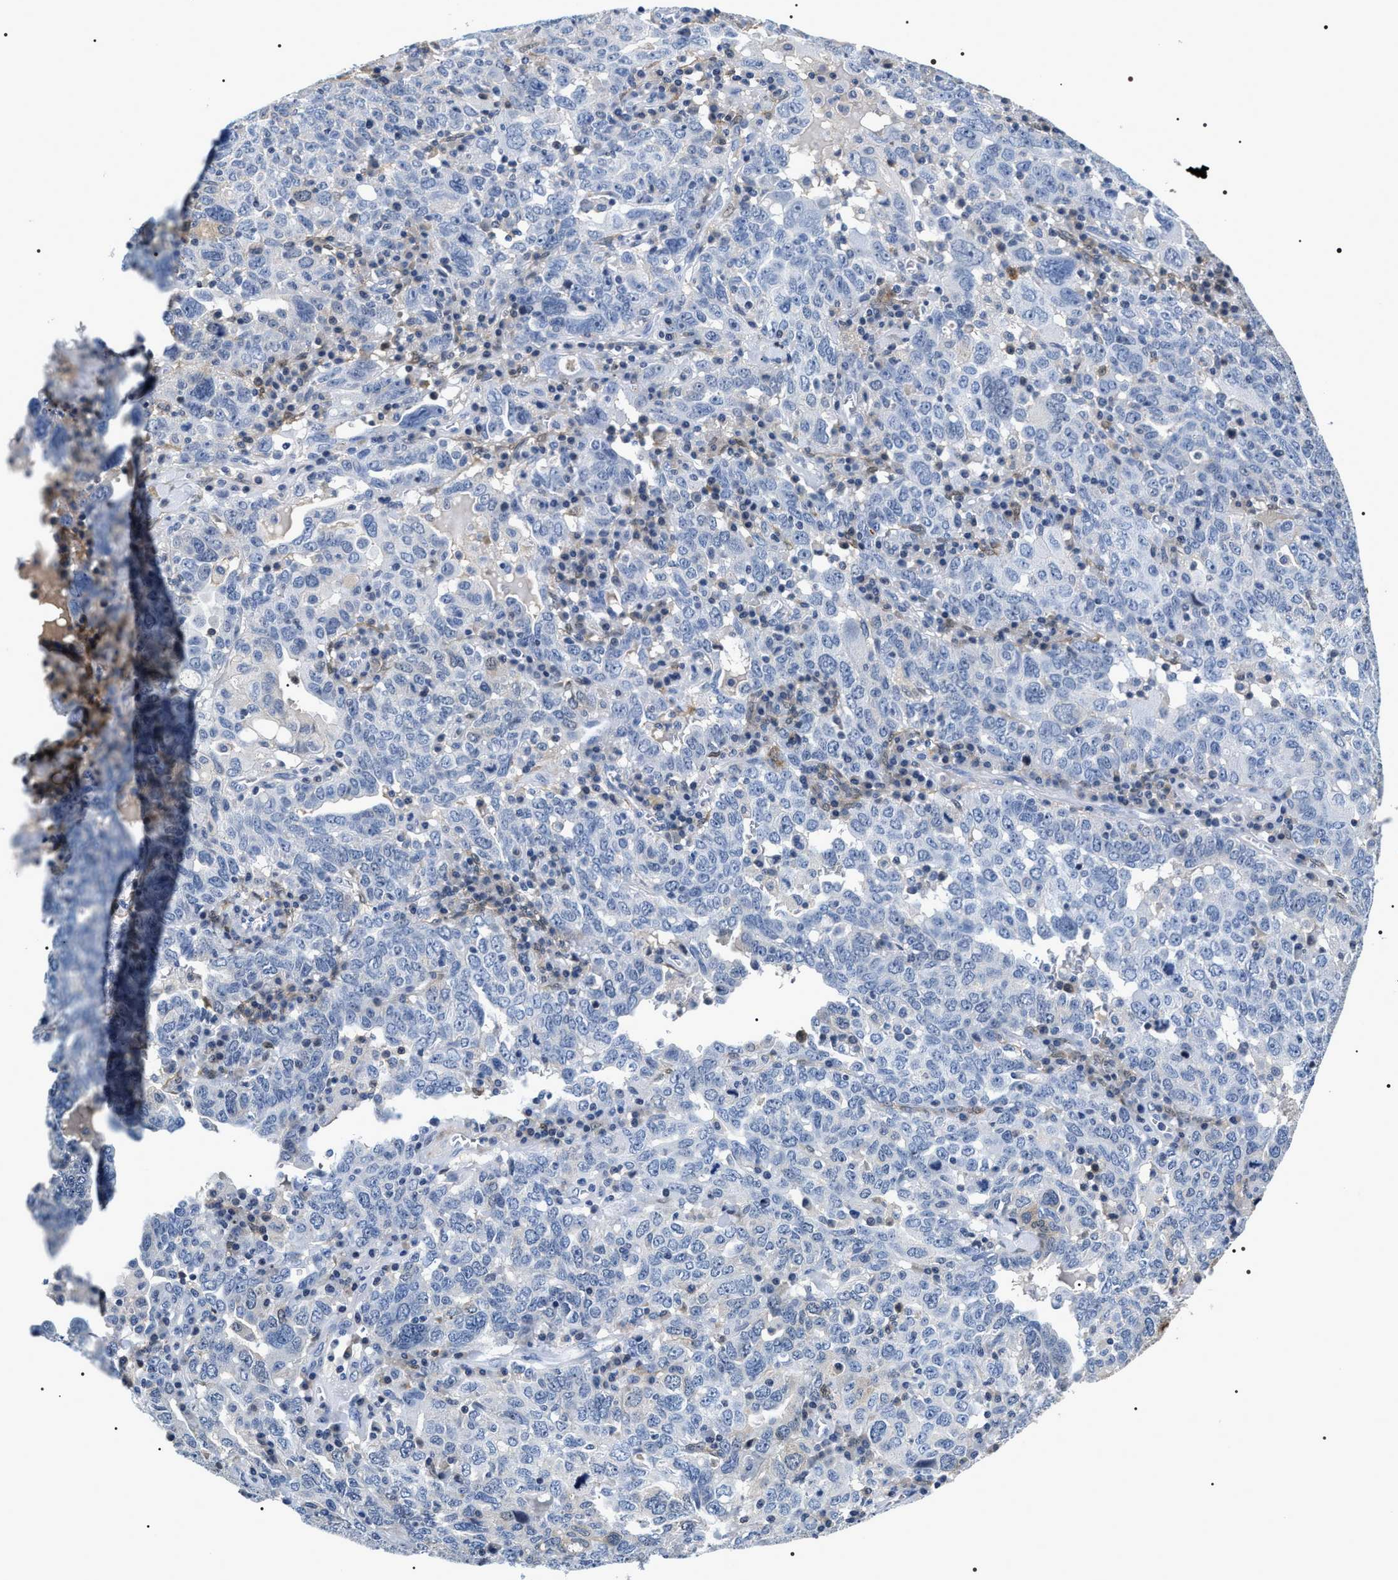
{"staining": {"intensity": "negative", "quantity": "none", "location": "none"}, "tissue": "ovarian cancer", "cell_type": "Tumor cells", "image_type": "cancer", "snomed": [{"axis": "morphology", "description": "Carcinoma, endometroid"}, {"axis": "topography", "description": "Ovary"}], "caption": "Immunohistochemical staining of ovarian cancer exhibits no significant expression in tumor cells. The staining was performed using DAB (3,3'-diaminobenzidine) to visualize the protein expression in brown, while the nuclei were stained in blue with hematoxylin (Magnification: 20x).", "gene": "BAG2", "patient": {"sex": "female", "age": 62}}